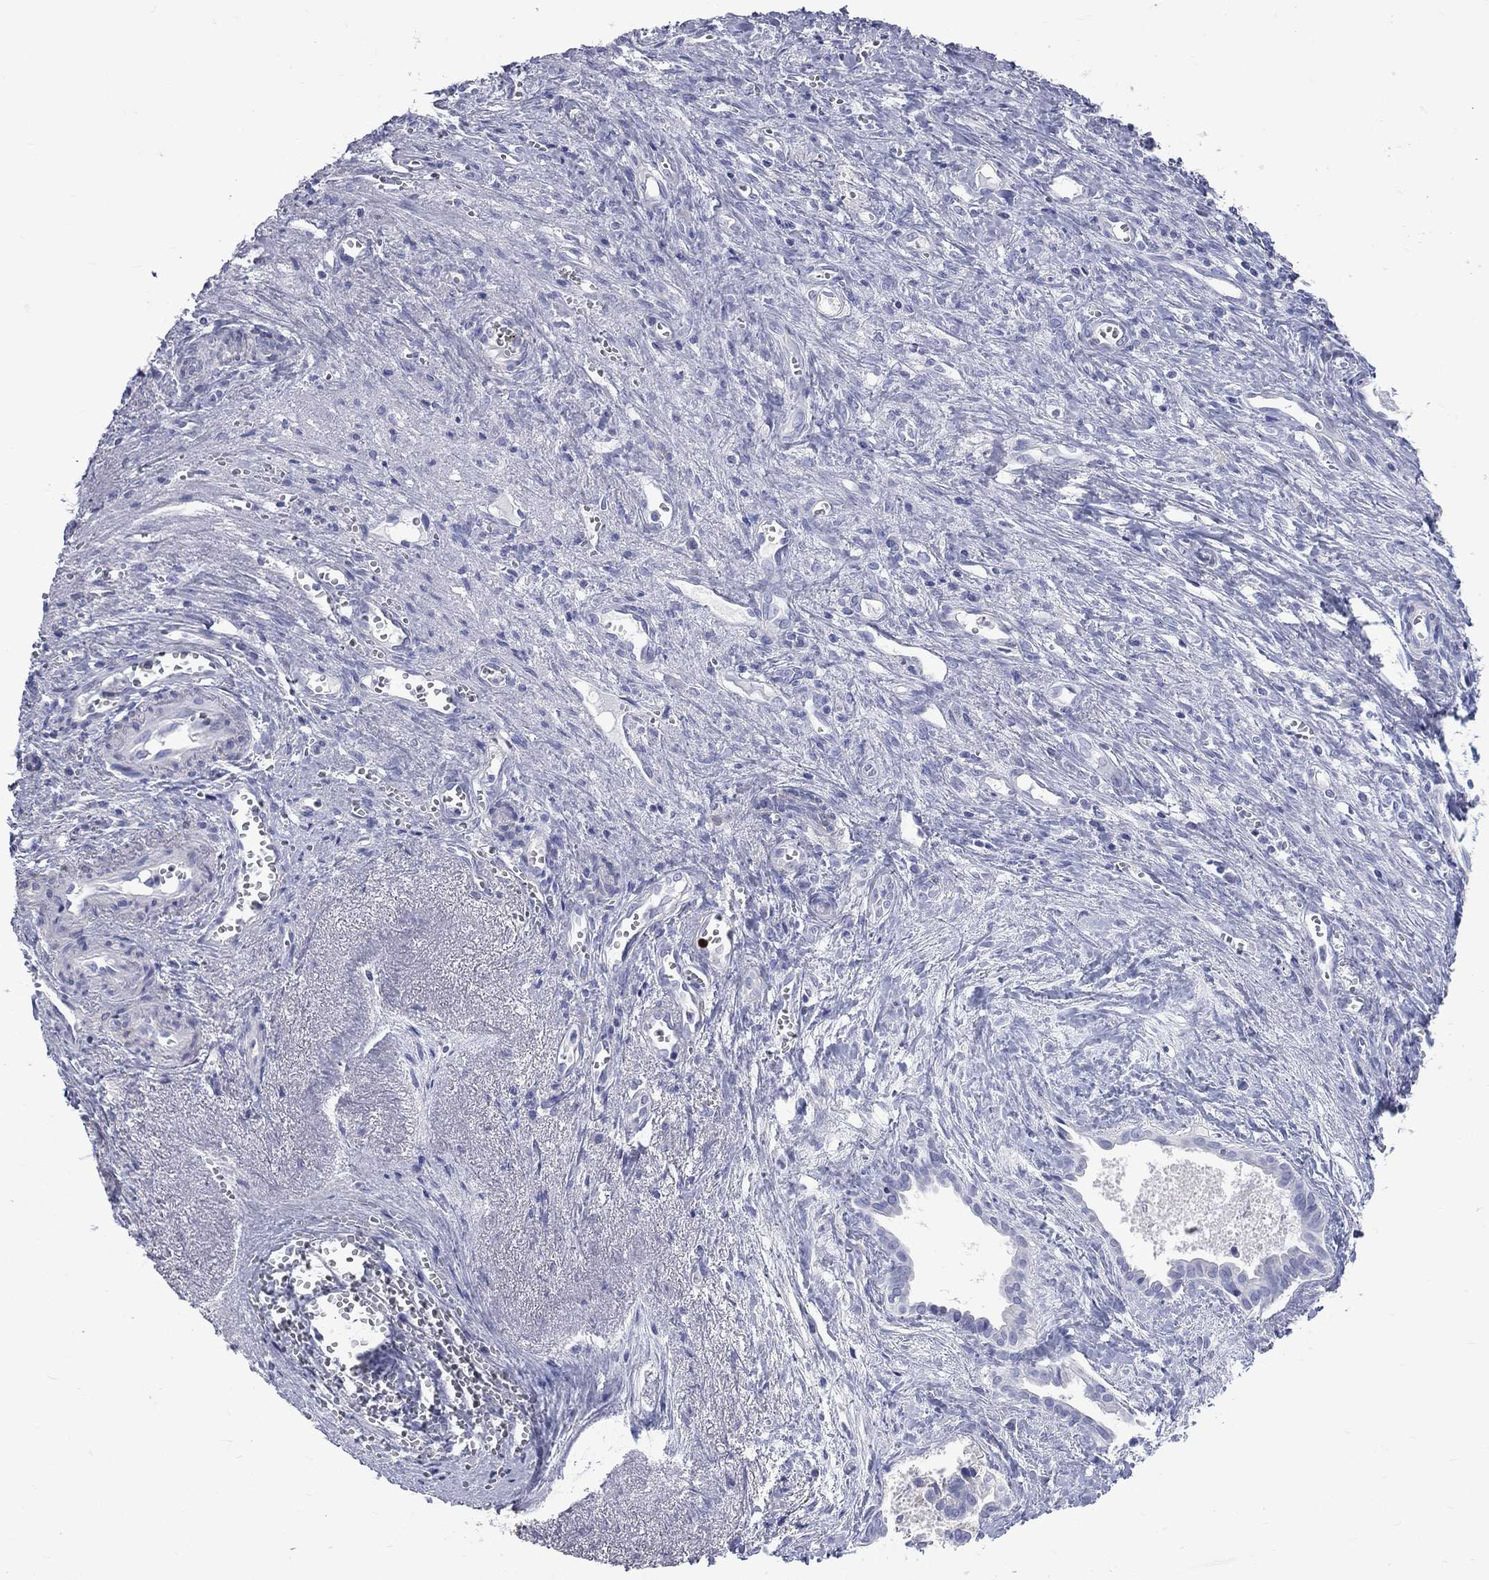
{"staining": {"intensity": "weak", "quantity": "<25%", "location": "cytoplasmic/membranous"}, "tissue": "liver cancer", "cell_type": "Tumor cells", "image_type": "cancer", "snomed": [{"axis": "morphology", "description": "Cholangiocarcinoma"}, {"axis": "topography", "description": "Liver"}], "caption": "A micrograph of human cholangiocarcinoma (liver) is negative for staining in tumor cells.", "gene": "CES2", "patient": {"sex": "female", "age": 65}}